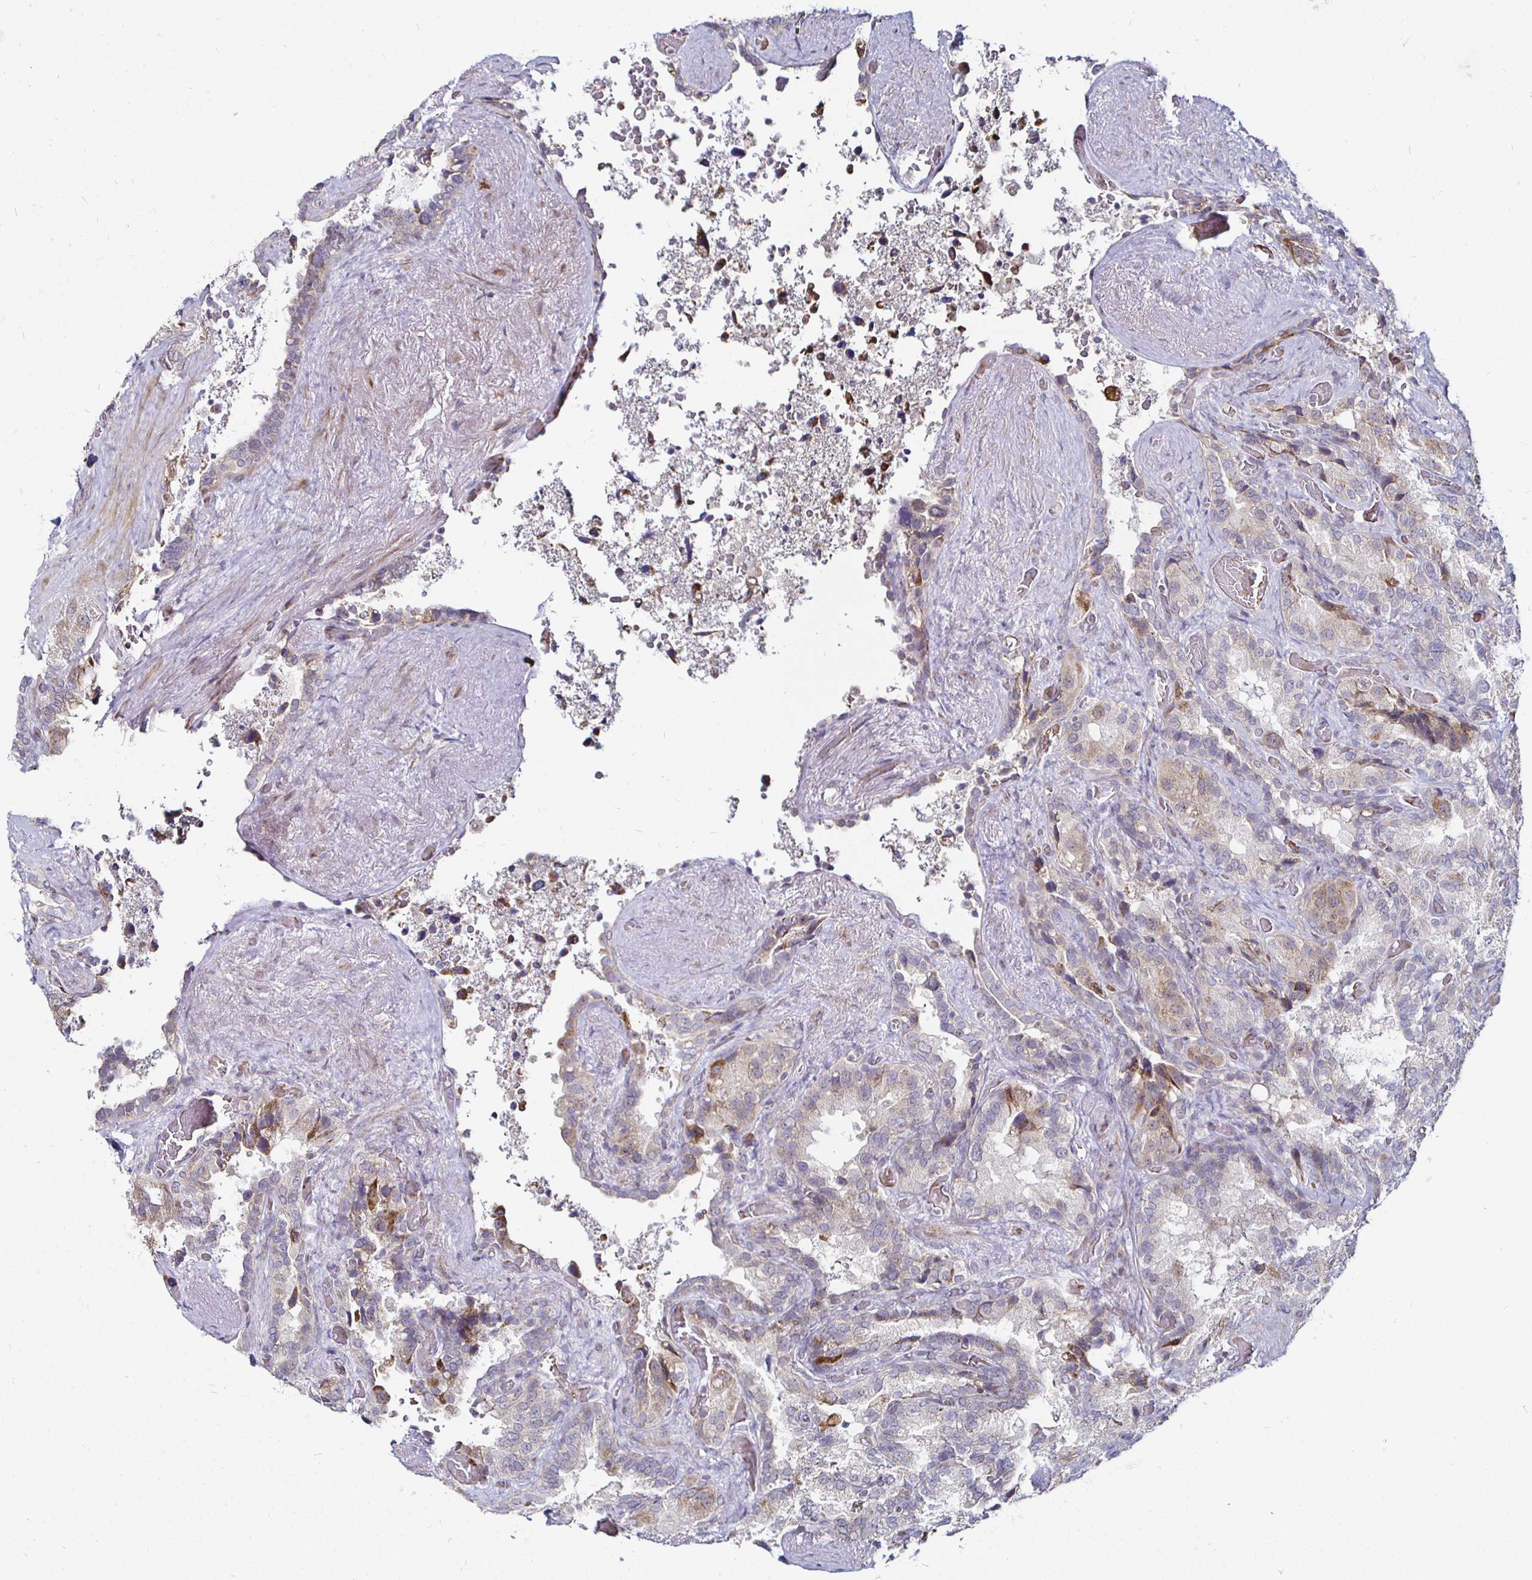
{"staining": {"intensity": "moderate", "quantity": "<25%", "location": "cytoplasmic/membranous"}, "tissue": "seminal vesicle", "cell_type": "Glandular cells", "image_type": "normal", "snomed": [{"axis": "morphology", "description": "Normal tissue, NOS"}, {"axis": "topography", "description": "Seminal veicle"}], "caption": "Protein positivity by immunohistochemistry (IHC) exhibits moderate cytoplasmic/membranous staining in about <25% of glandular cells in normal seminal vesicle. (Brightfield microscopy of DAB IHC at high magnification).", "gene": "ATG3", "patient": {"sex": "male", "age": 60}}